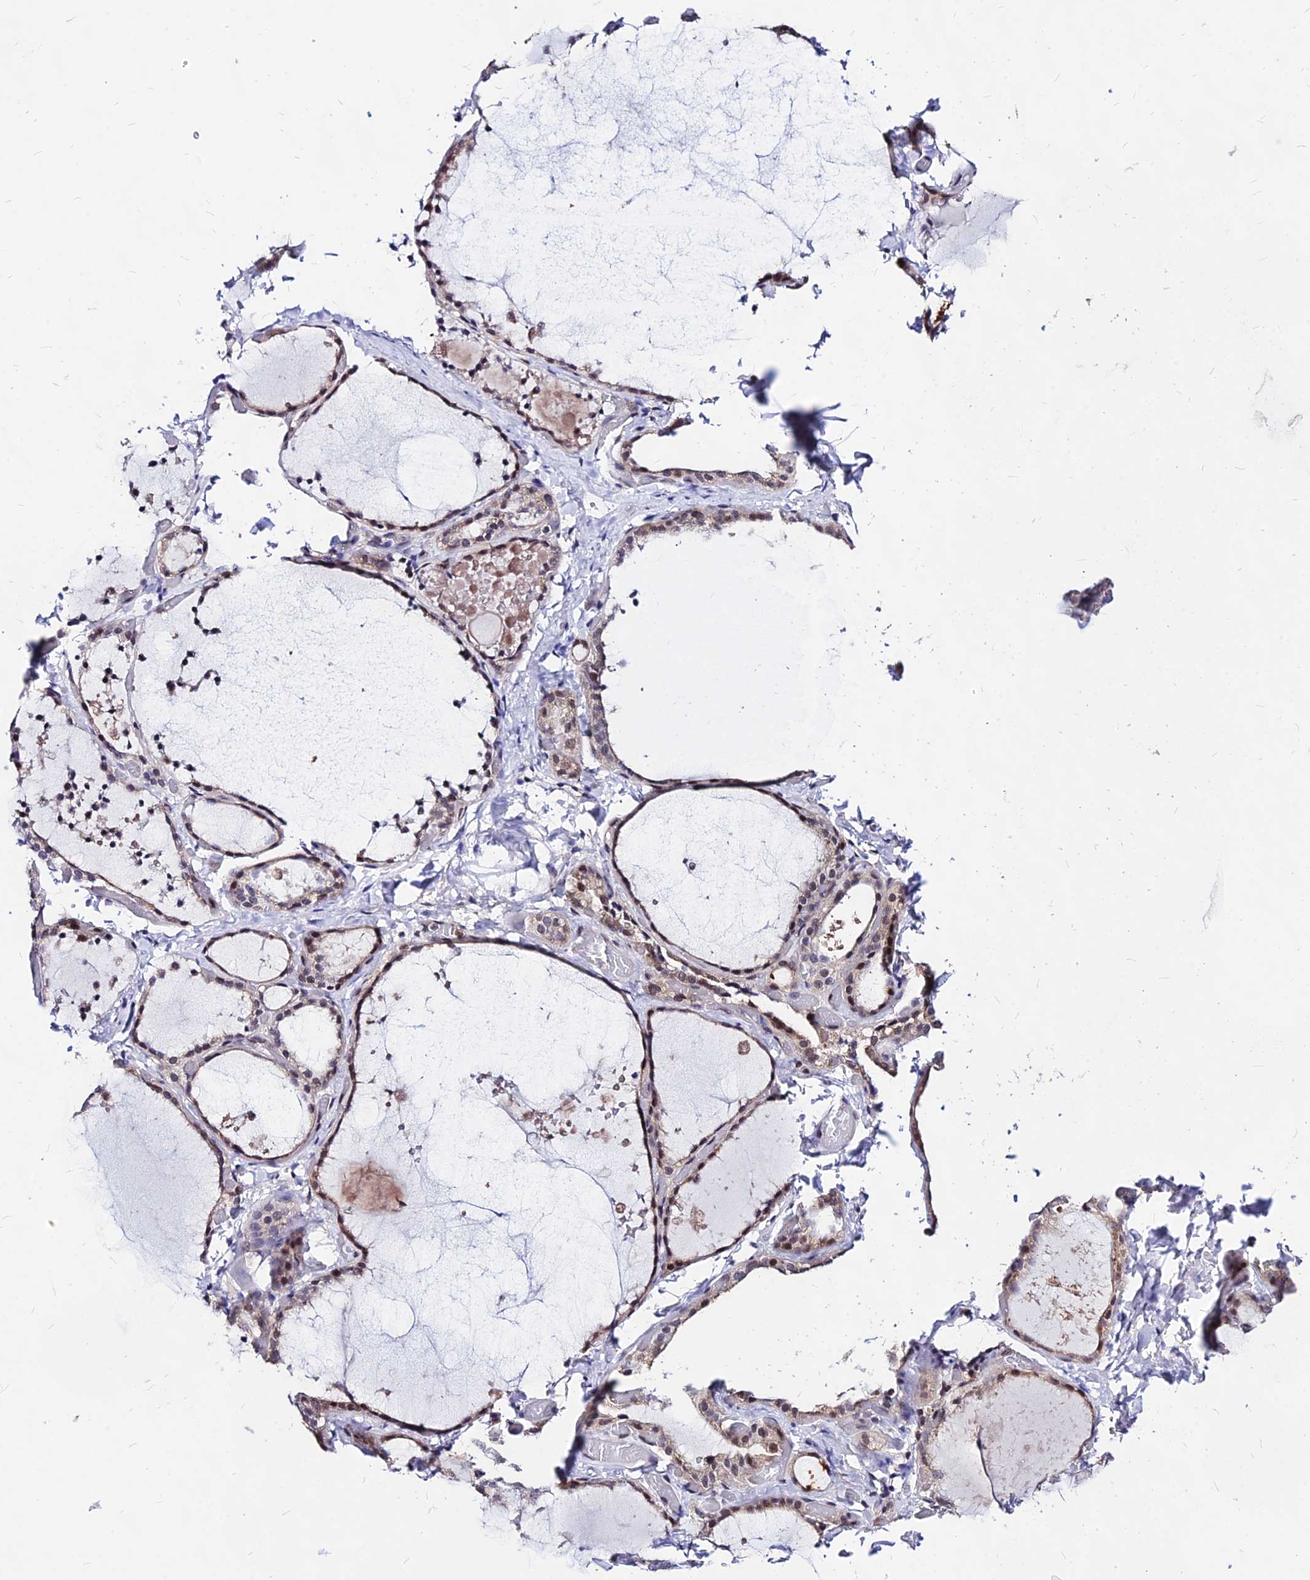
{"staining": {"intensity": "moderate", "quantity": "25%-75%", "location": "cytoplasmic/membranous,nuclear"}, "tissue": "thyroid gland", "cell_type": "Glandular cells", "image_type": "normal", "snomed": [{"axis": "morphology", "description": "Normal tissue, NOS"}, {"axis": "topography", "description": "Thyroid gland"}], "caption": "Immunohistochemical staining of normal human thyroid gland exhibits 25%-75% levels of moderate cytoplasmic/membranous,nuclear protein staining in about 25%-75% of glandular cells.", "gene": "DDX55", "patient": {"sex": "female", "age": 44}}